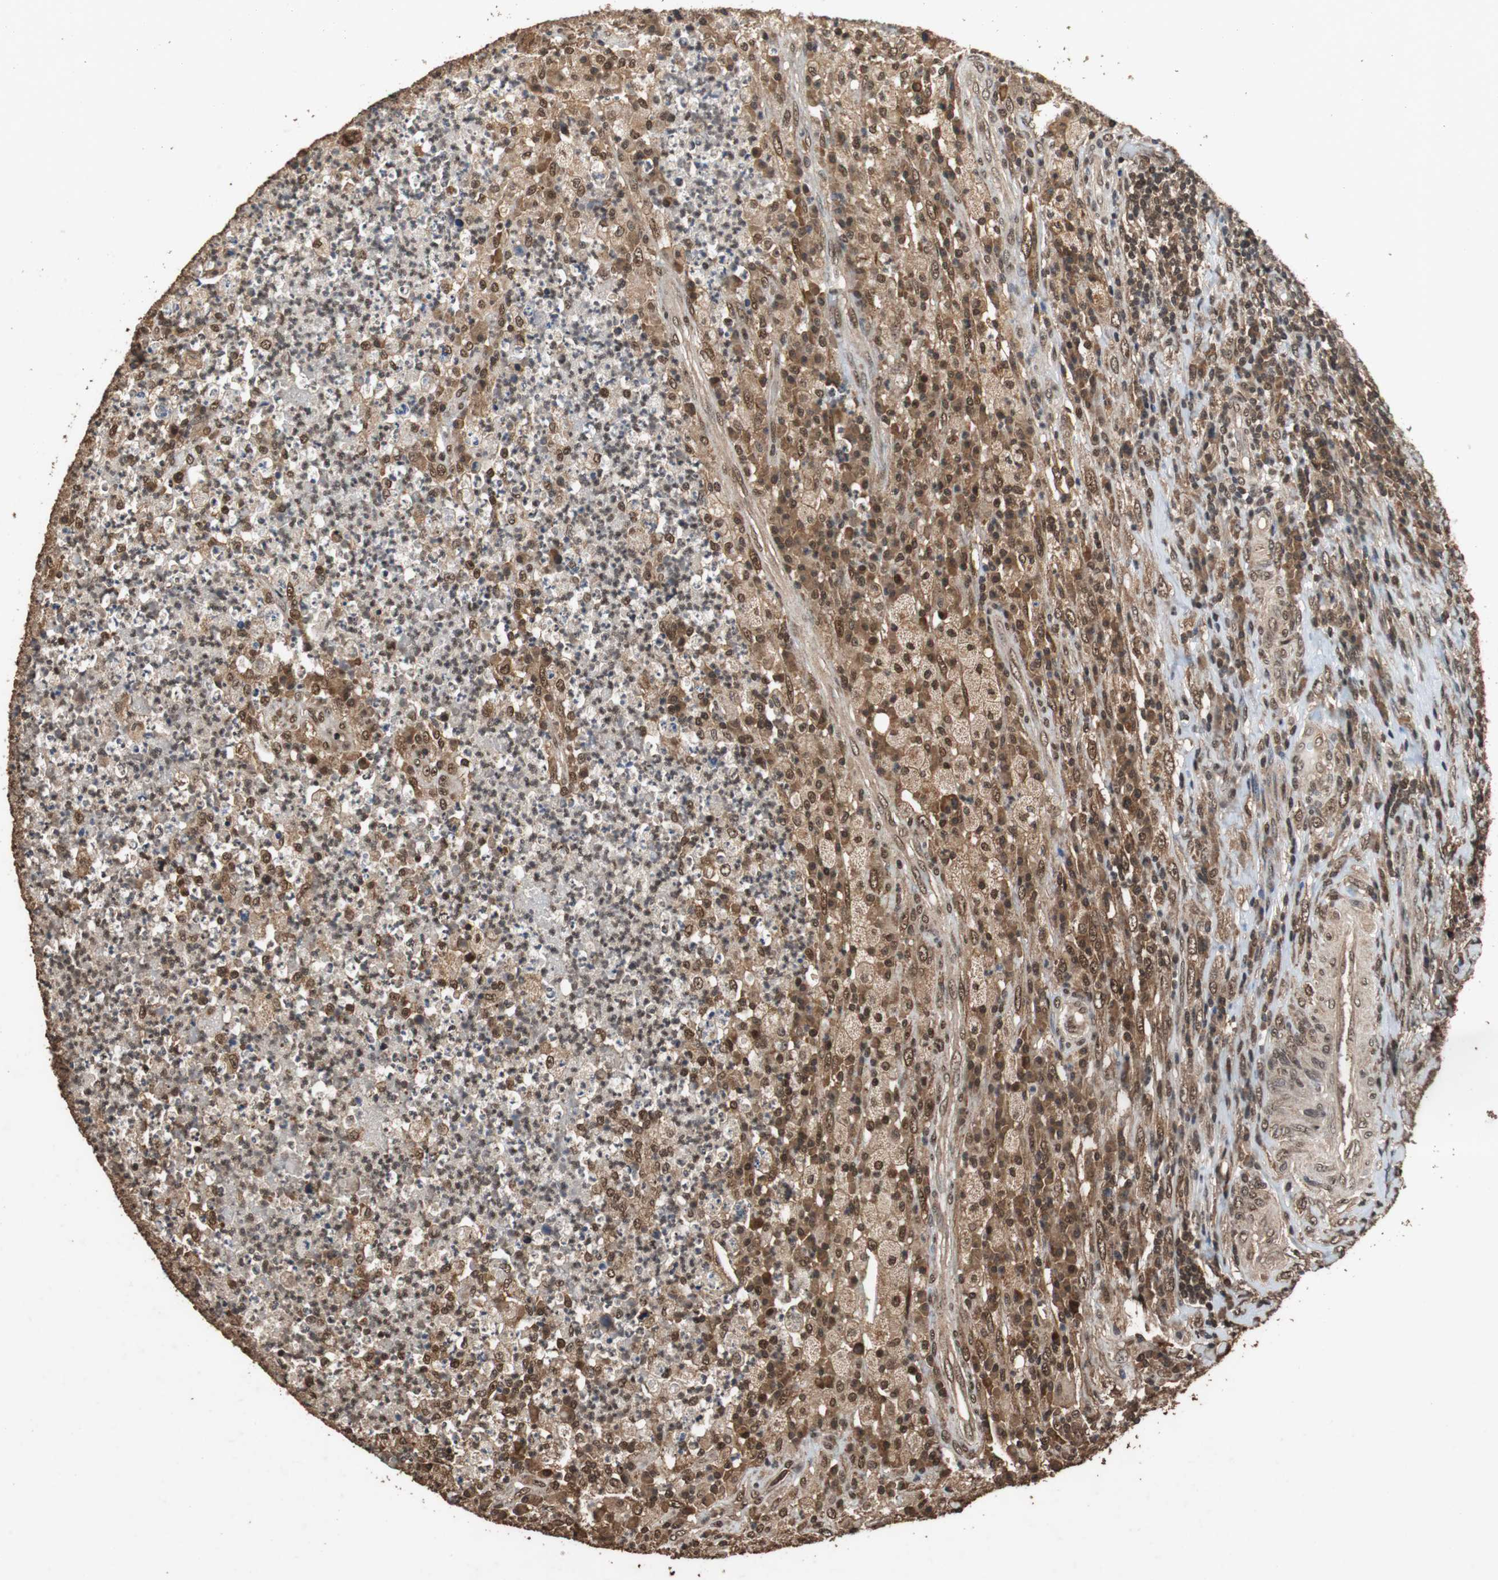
{"staining": {"intensity": "strong", "quantity": ">75%", "location": "cytoplasmic/membranous,nuclear"}, "tissue": "testis cancer", "cell_type": "Tumor cells", "image_type": "cancer", "snomed": [{"axis": "morphology", "description": "Necrosis, NOS"}, {"axis": "morphology", "description": "Carcinoma, Embryonal, NOS"}, {"axis": "topography", "description": "Testis"}], "caption": "Immunohistochemical staining of testis cancer exhibits high levels of strong cytoplasmic/membranous and nuclear positivity in about >75% of tumor cells. (Stains: DAB (3,3'-diaminobenzidine) in brown, nuclei in blue, Microscopy: brightfield microscopy at high magnification).", "gene": "ZNF18", "patient": {"sex": "male", "age": 19}}